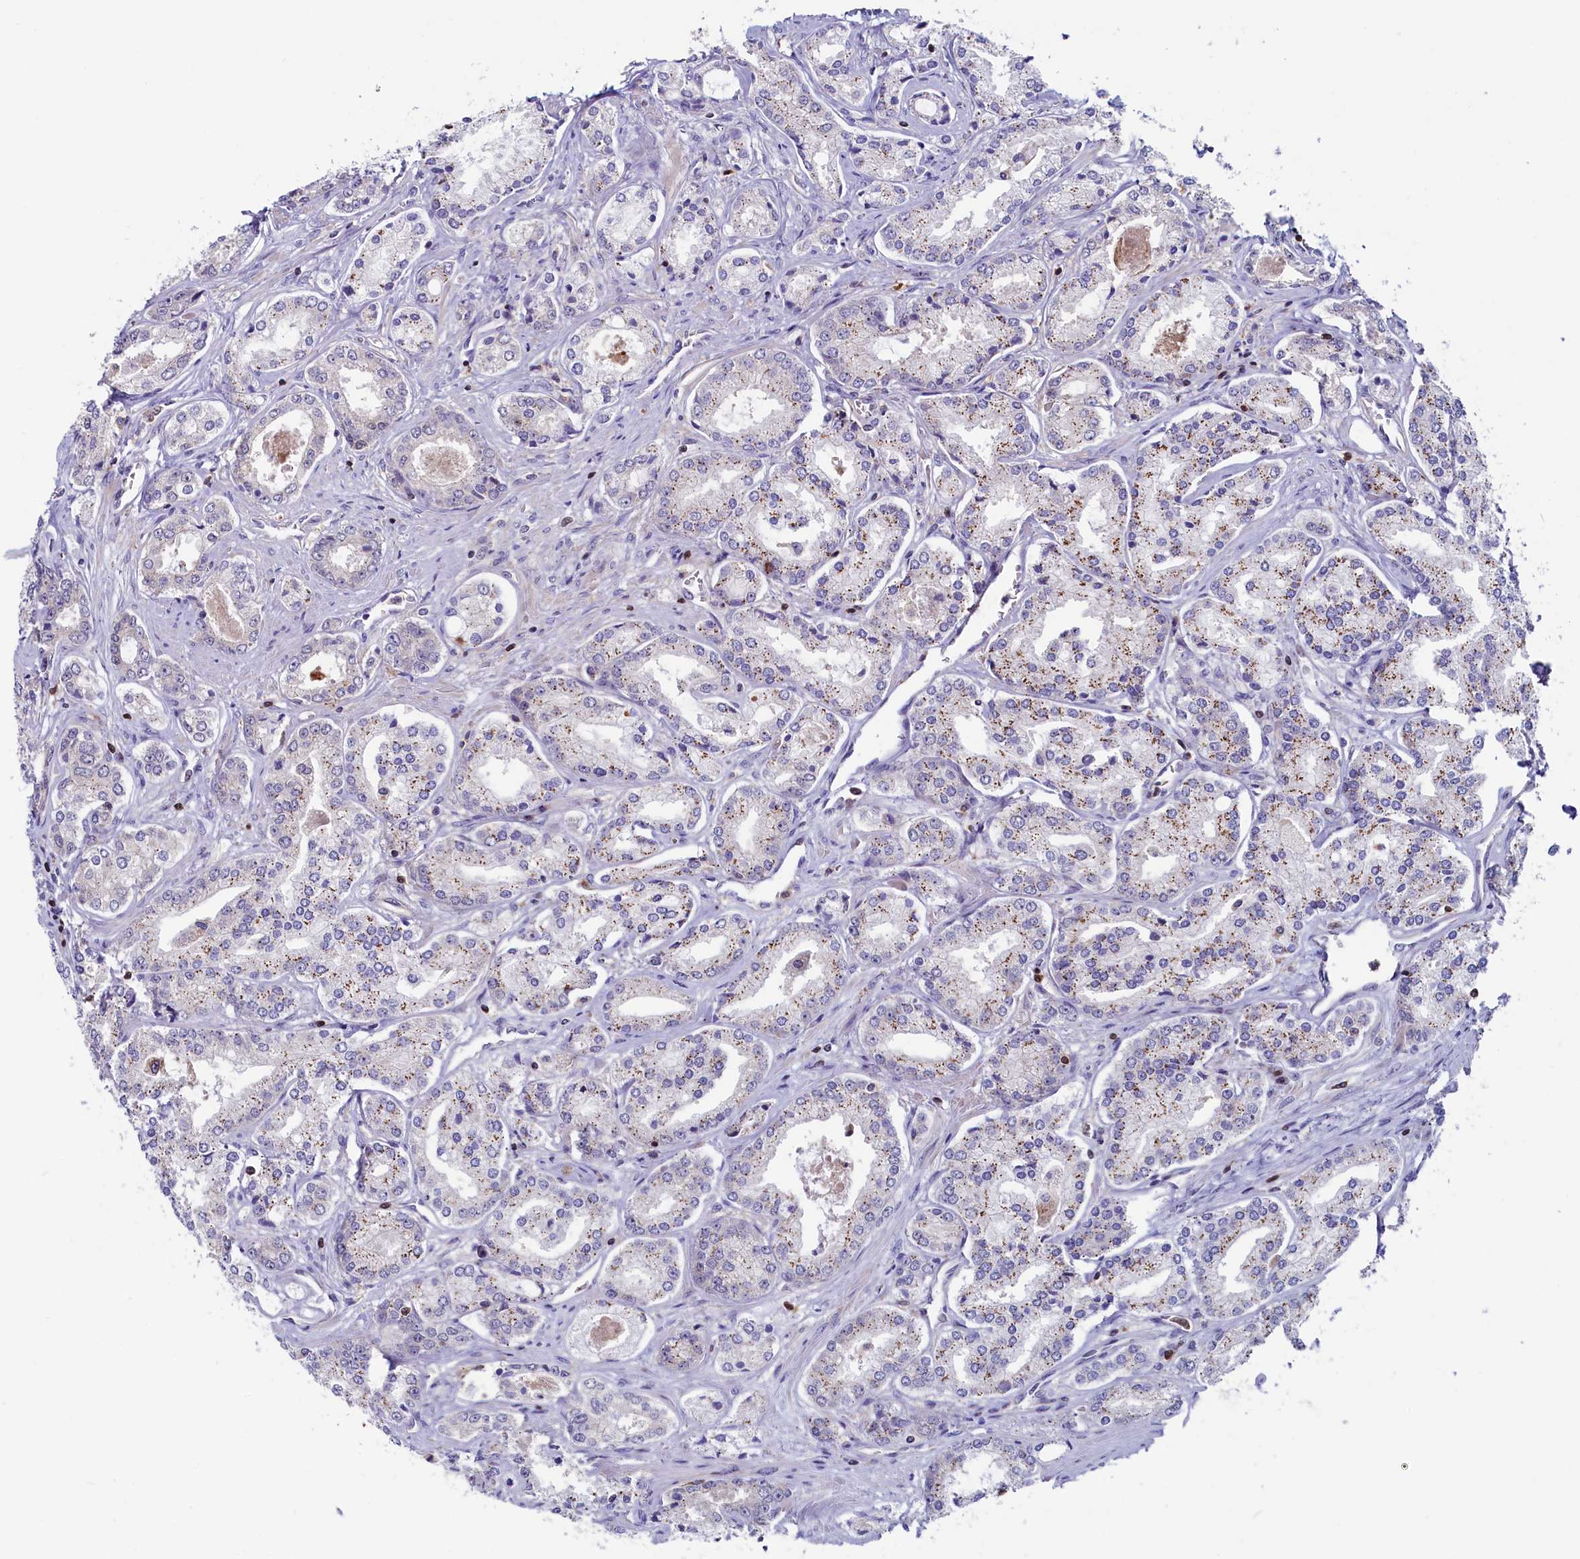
{"staining": {"intensity": "weak", "quantity": "25%-75%", "location": "cytoplasmic/membranous"}, "tissue": "prostate cancer", "cell_type": "Tumor cells", "image_type": "cancer", "snomed": [{"axis": "morphology", "description": "Adenocarcinoma, Low grade"}, {"axis": "topography", "description": "Prostate"}], "caption": "Human prostate cancer (adenocarcinoma (low-grade)) stained for a protein (brown) reveals weak cytoplasmic/membranous positive staining in about 25%-75% of tumor cells.", "gene": "CIAPIN1", "patient": {"sex": "male", "age": 68}}